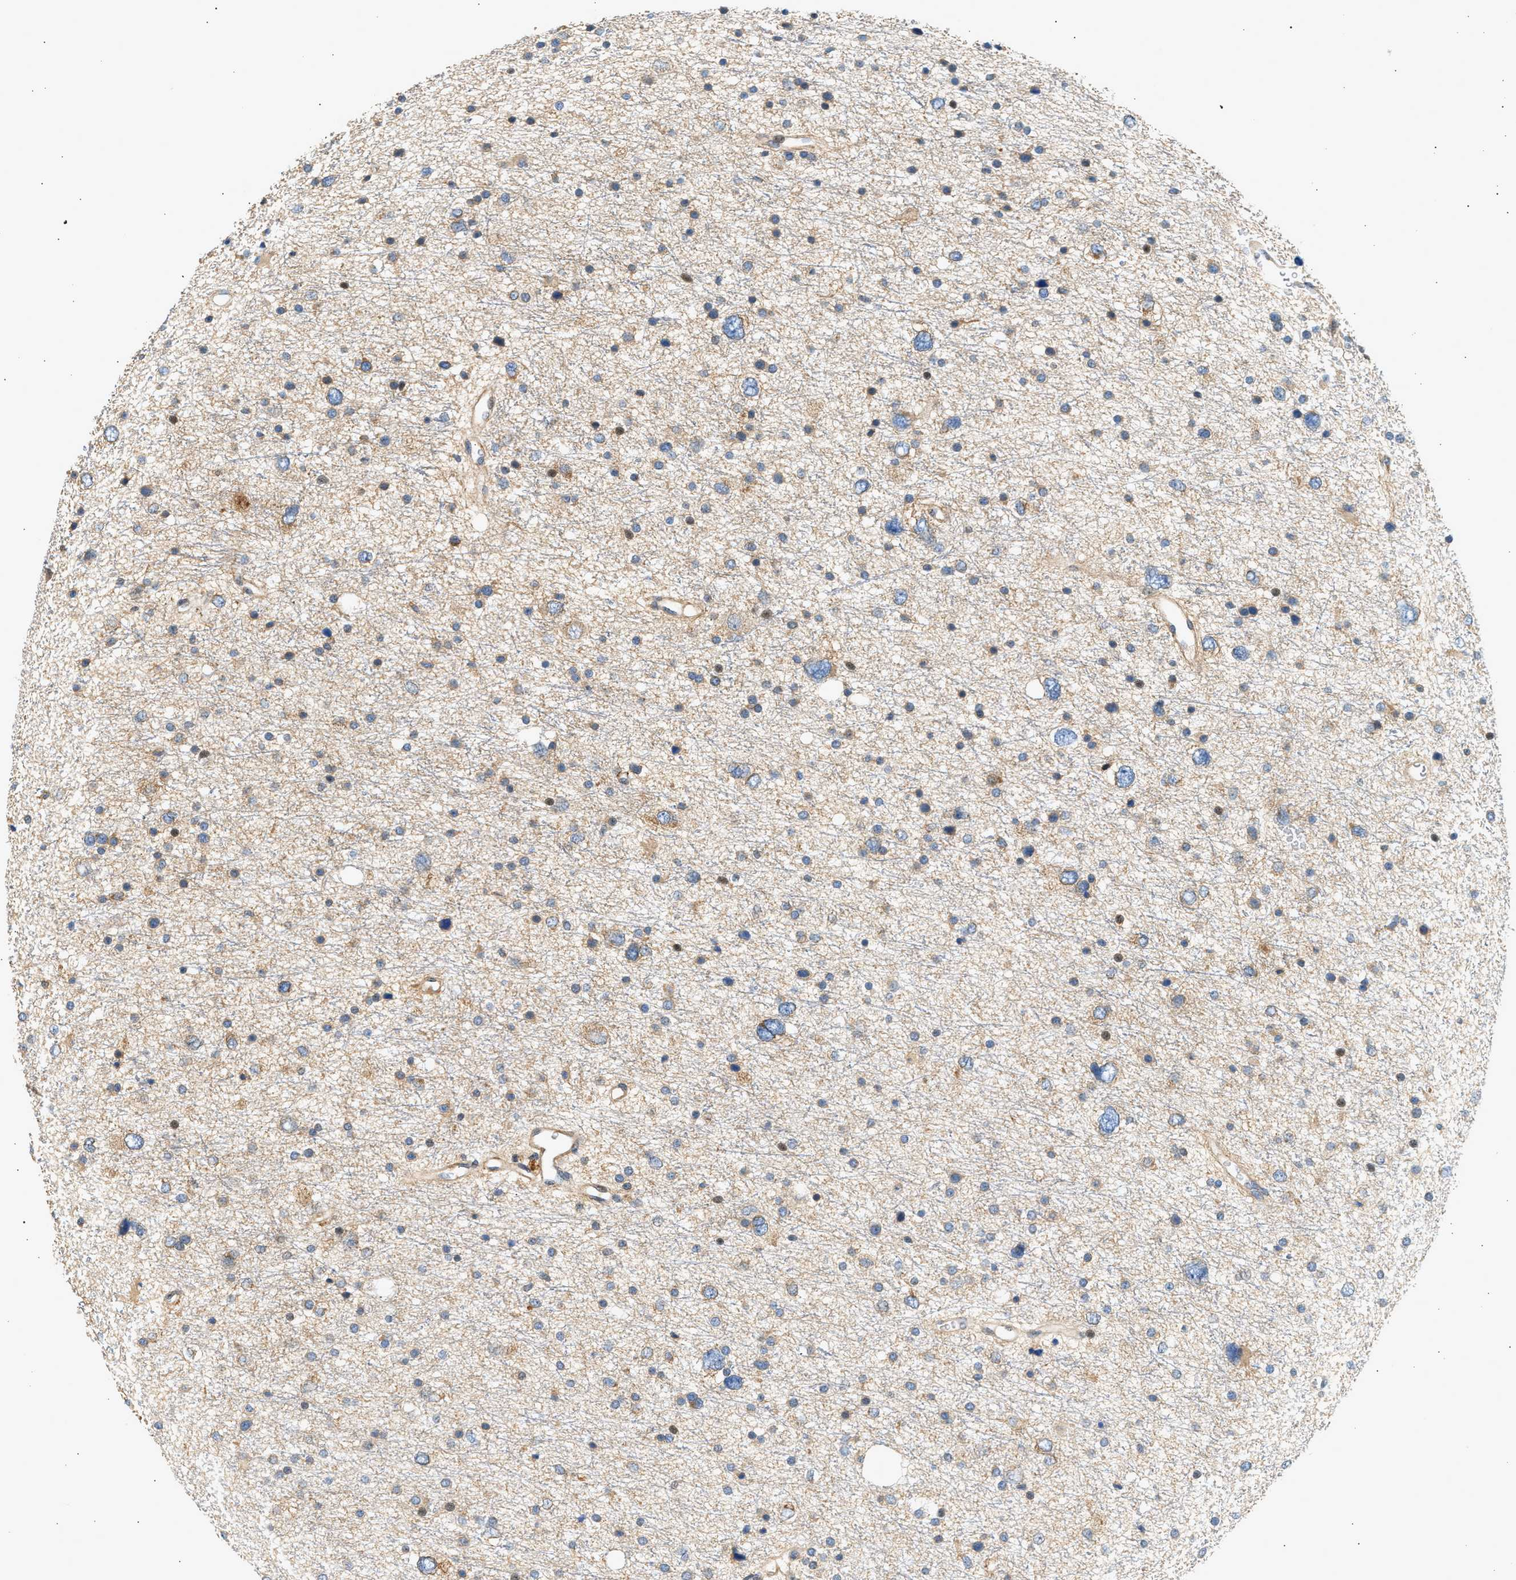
{"staining": {"intensity": "negative", "quantity": "none", "location": "none"}, "tissue": "glioma", "cell_type": "Tumor cells", "image_type": "cancer", "snomed": [{"axis": "morphology", "description": "Glioma, malignant, Low grade"}, {"axis": "topography", "description": "Brain"}], "caption": "The micrograph exhibits no significant staining in tumor cells of malignant glioma (low-grade).", "gene": "WDR31", "patient": {"sex": "female", "age": 37}}